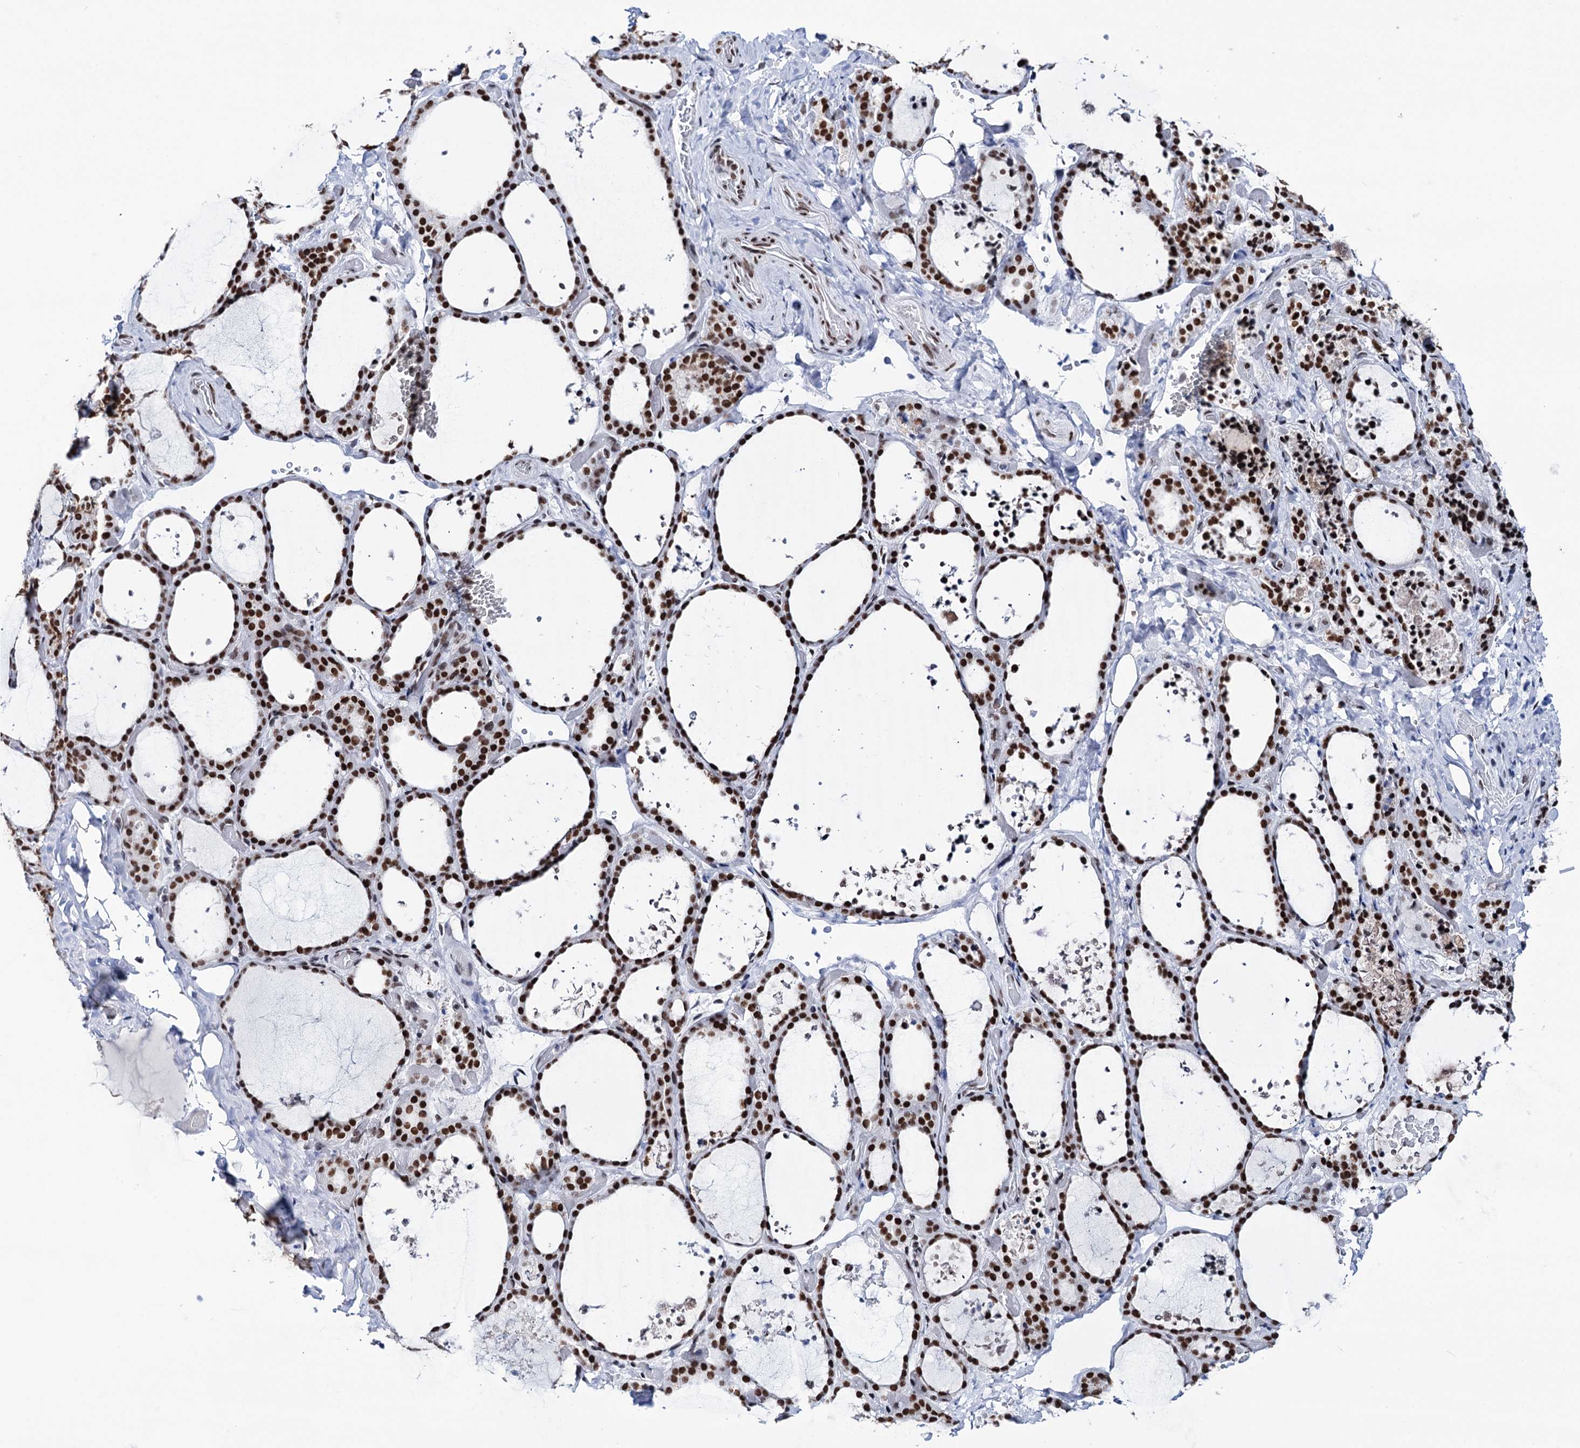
{"staining": {"intensity": "strong", "quantity": ">75%", "location": "nuclear"}, "tissue": "thyroid gland", "cell_type": "Glandular cells", "image_type": "normal", "snomed": [{"axis": "morphology", "description": "Normal tissue, NOS"}, {"axis": "topography", "description": "Thyroid gland"}], "caption": "A high amount of strong nuclear positivity is present in about >75% of glandular cells in unremarkable thyroid gland. The staining was performed using DAB (3,3'-diaminobenzidine), with brown indicating positive protein expression. Nuclei are stained blue with hematoxylin.", "gene": "MATR3", "patient": {"sex": "female", "age": 44}}